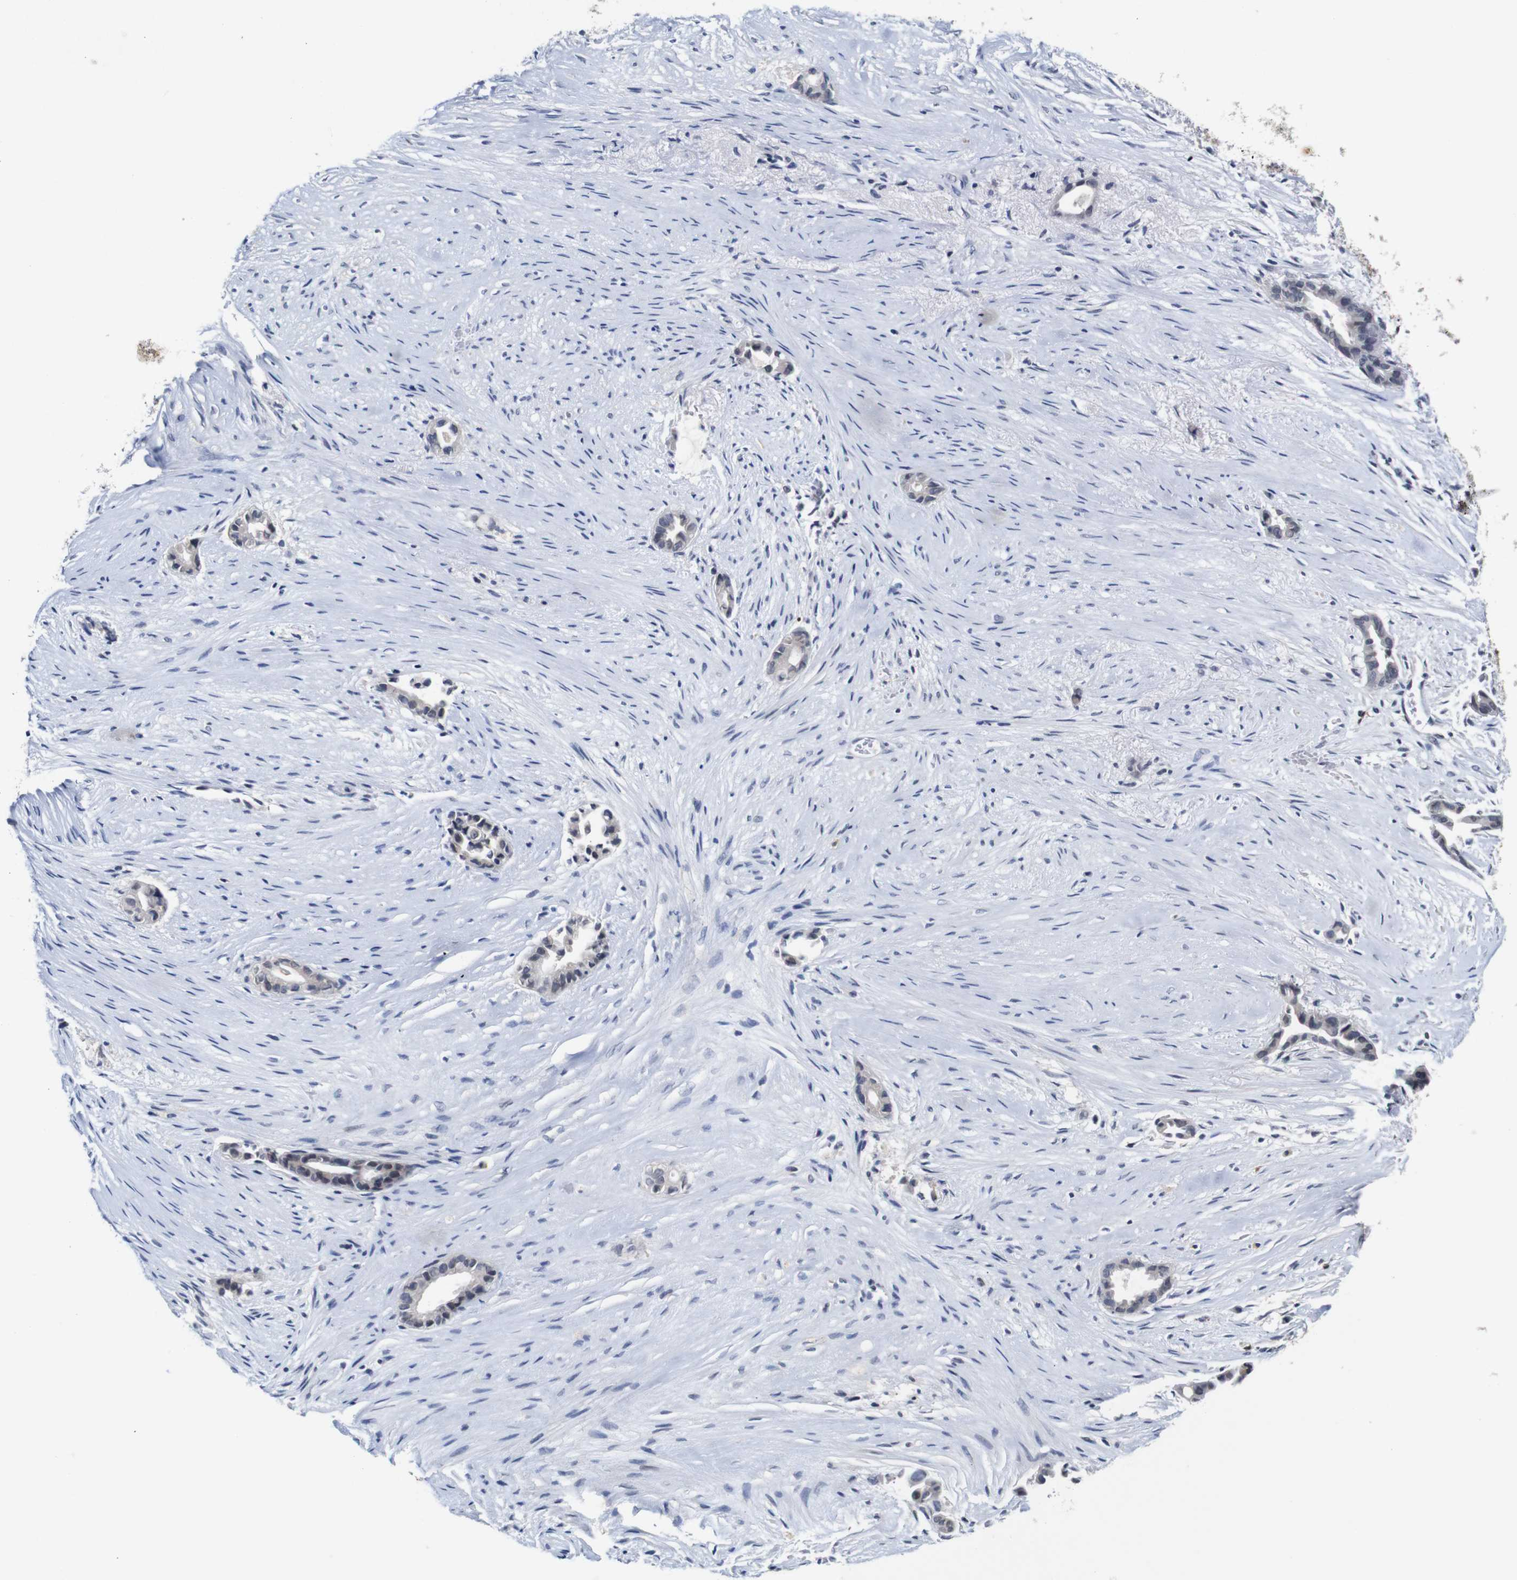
{"staining": {"intensity": "negative", "quantity": "none", "location": "none"}, "tissue": "liver cancer", "cell_type": "Tumor cells", "image_type": "cancer", "snomed": [{"axis": "morphology", "description": "Cholangiocarcinoma"}, {"axis": "topography", "description": "Liver"}], "caption": "Immunohistochemical staining of human liver cholangiocarcinoma reveals no significant positivity in tumor cells.", "gene": "NTRK3", "patient": {"sex": "female", "age": 55}}